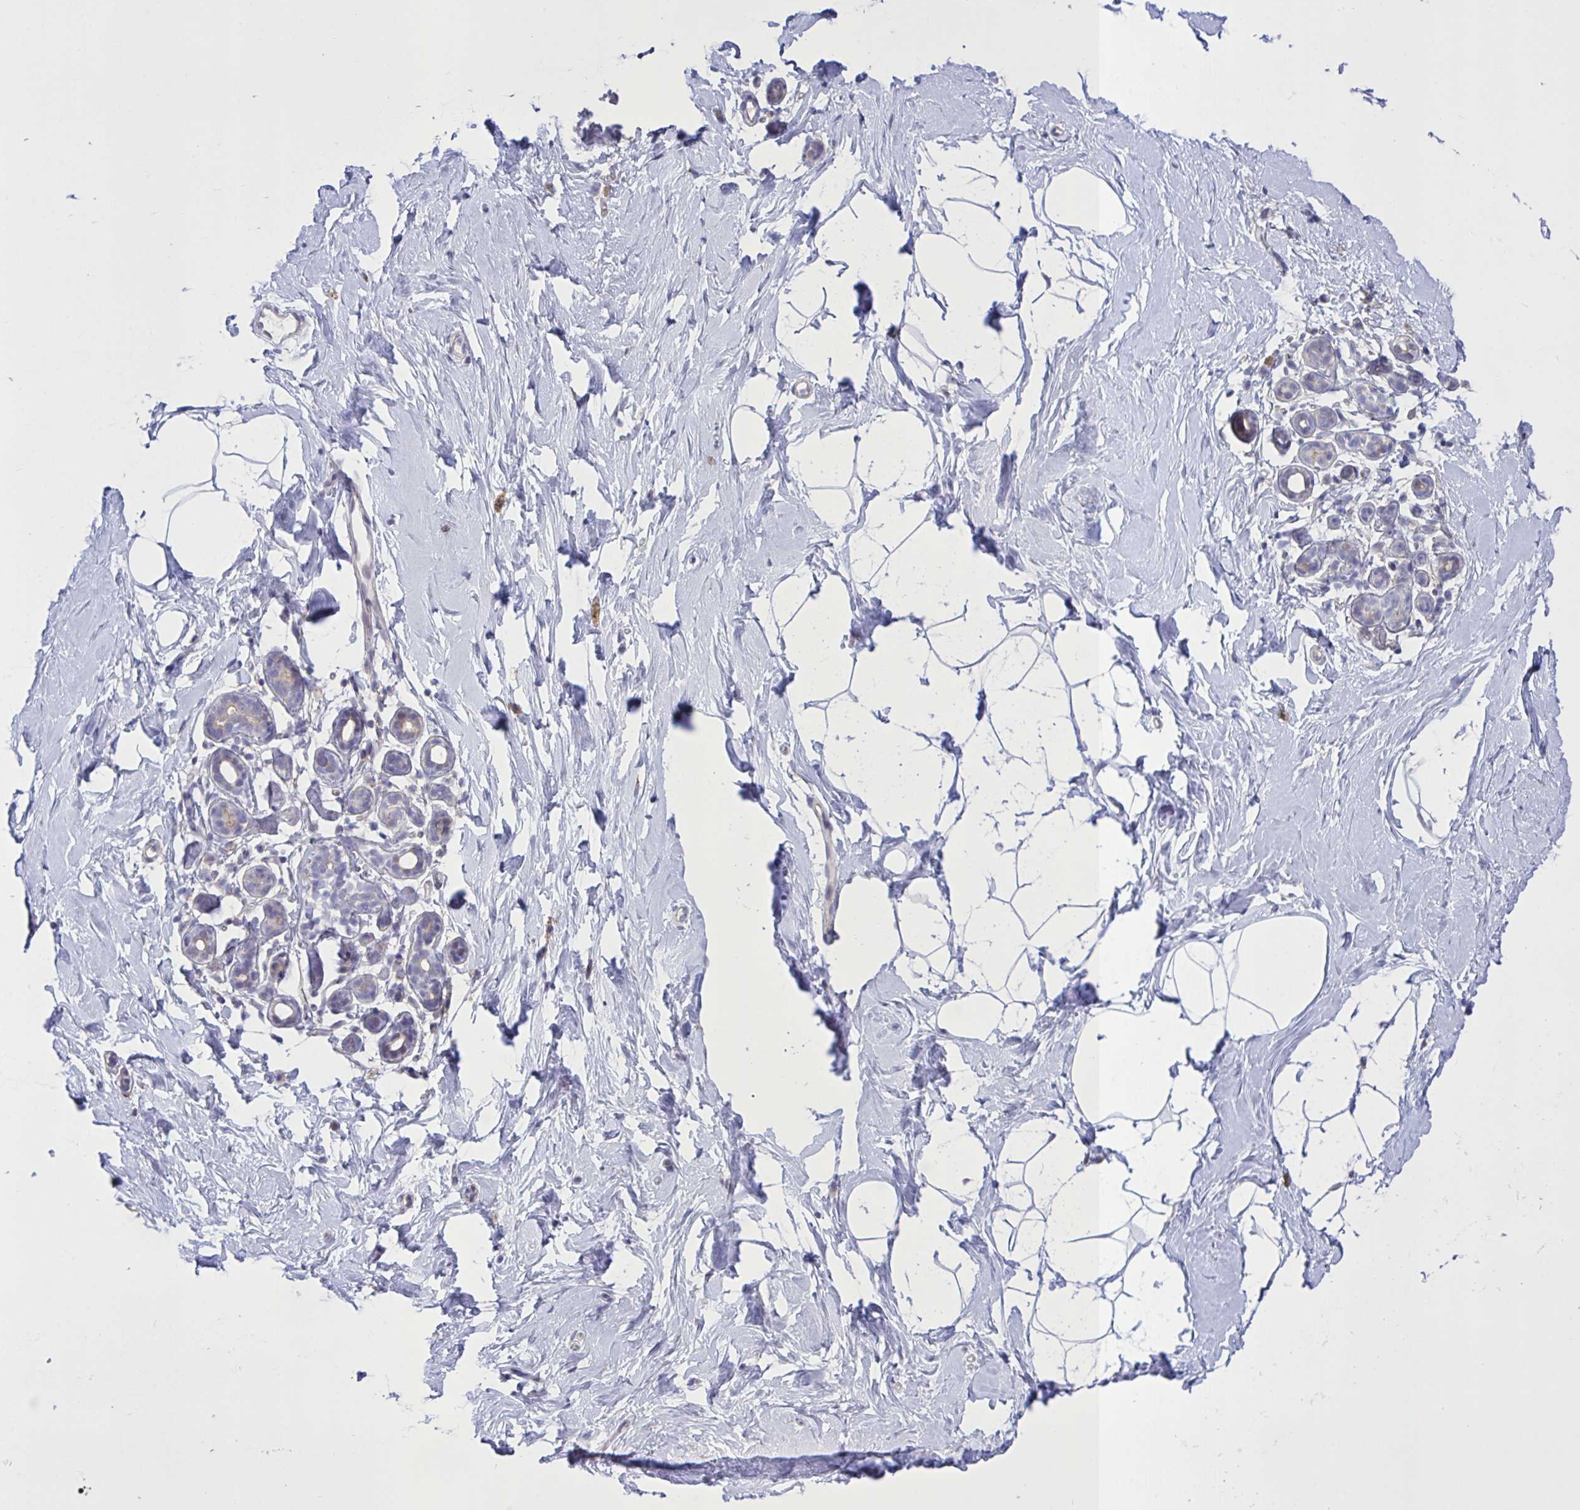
{"staining": {"intensity": "negative", "quantity": "none", "location": "none"}, "tissue": "breast", "cell_type": "Adipocytes", "image_type": "normal", "snomed": [{"axis": "morphology", "description": "Normal tissue, NOS"}, {"axis": "topography", "description": "Breast"}], "caption": "DAB immunohistochemical staining of benign human breast demonstrates no significant expression in adipocytes.", "gene": "MRGPRX2", "patient": {"sex": "female", "age": 32}}